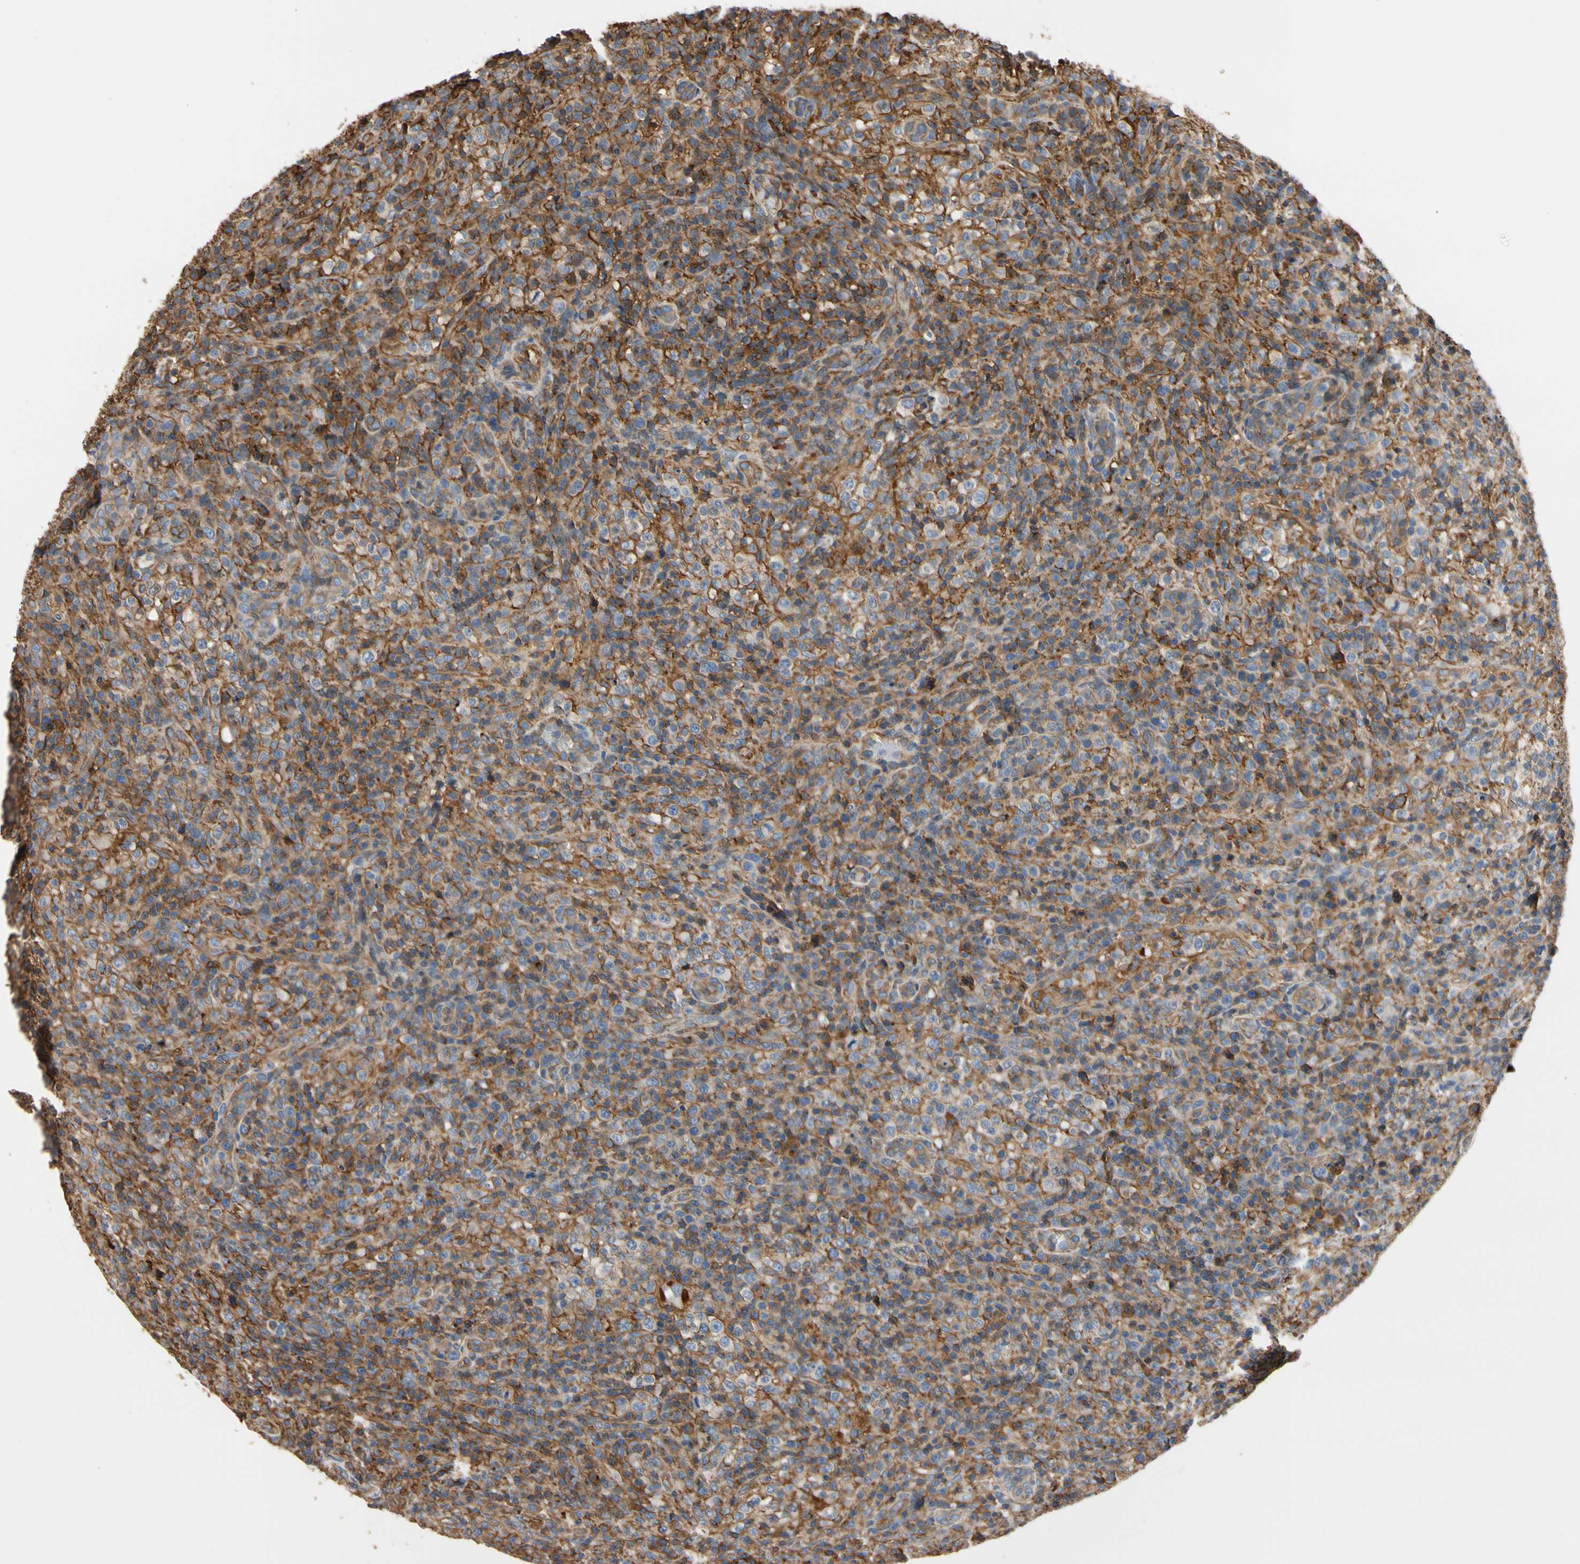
{"staining": {"intensity": "moderate", "quantity": "25%-75%", "location": "cytoplasmic/membranous"}, "tissue": "lymphoma", "cell_type": "Tumor cells", "image_type": "cancer", "snomed": [{"axis": "morphology", "description": "Malignant lymphoma, non-Hodgkin's type, High grade"}, {"axis": "topography", "description": "Lymph node"}], "caption": "Immunohistochemical staining of malignant lymphoma, non-Hodgkin's type (high-grade) reveals medium levels of moderate cytoplasmic/membranous staining in approximately 25%-75% of tumor cells.", "gene": "IL1RL1", "patient": {"sex": "female", "age": 76}}